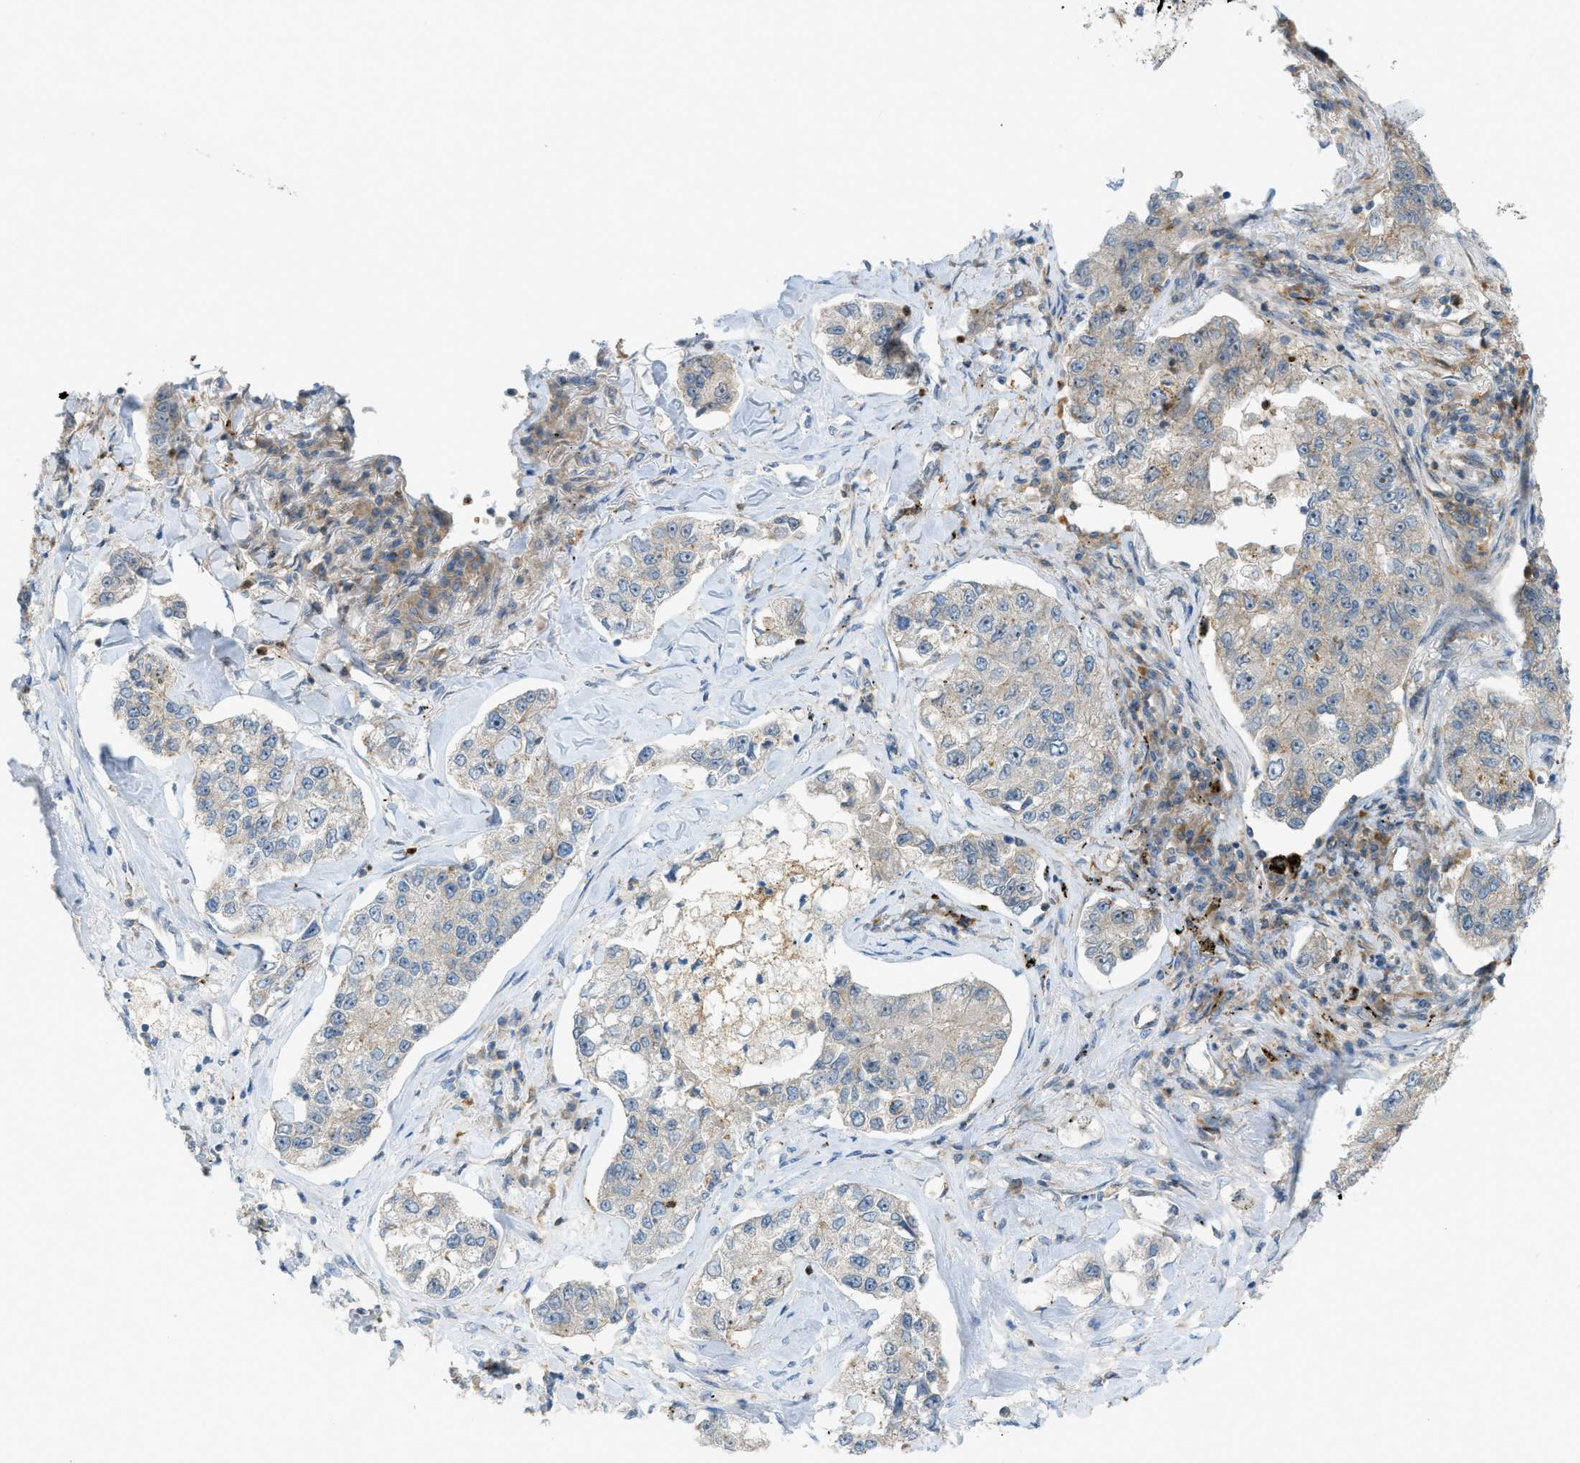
{"staining": {"intensity": "weak", "quantity": ">75%", "location": "cytoplasmic/membranous"}, "tissue": "lung cancer", "cell_type": "Tumor cells", "image_type": "cancer", "snomed": [{"axis": "morphology", "description": "Adenocarcinoma, NOS"}, {"axis": "topography", "description": "Lung"}], "caption": "DAB (3,3'-diaminobenzidine) immunohistochemical staining of human lung cancer (adenocarcinoma) demonstrates weak cytoplasmic/membranous protein staining in about >75% of tumor cells.", "gene": "GRK6", "patient": {"sex": "male", "age": 49}}